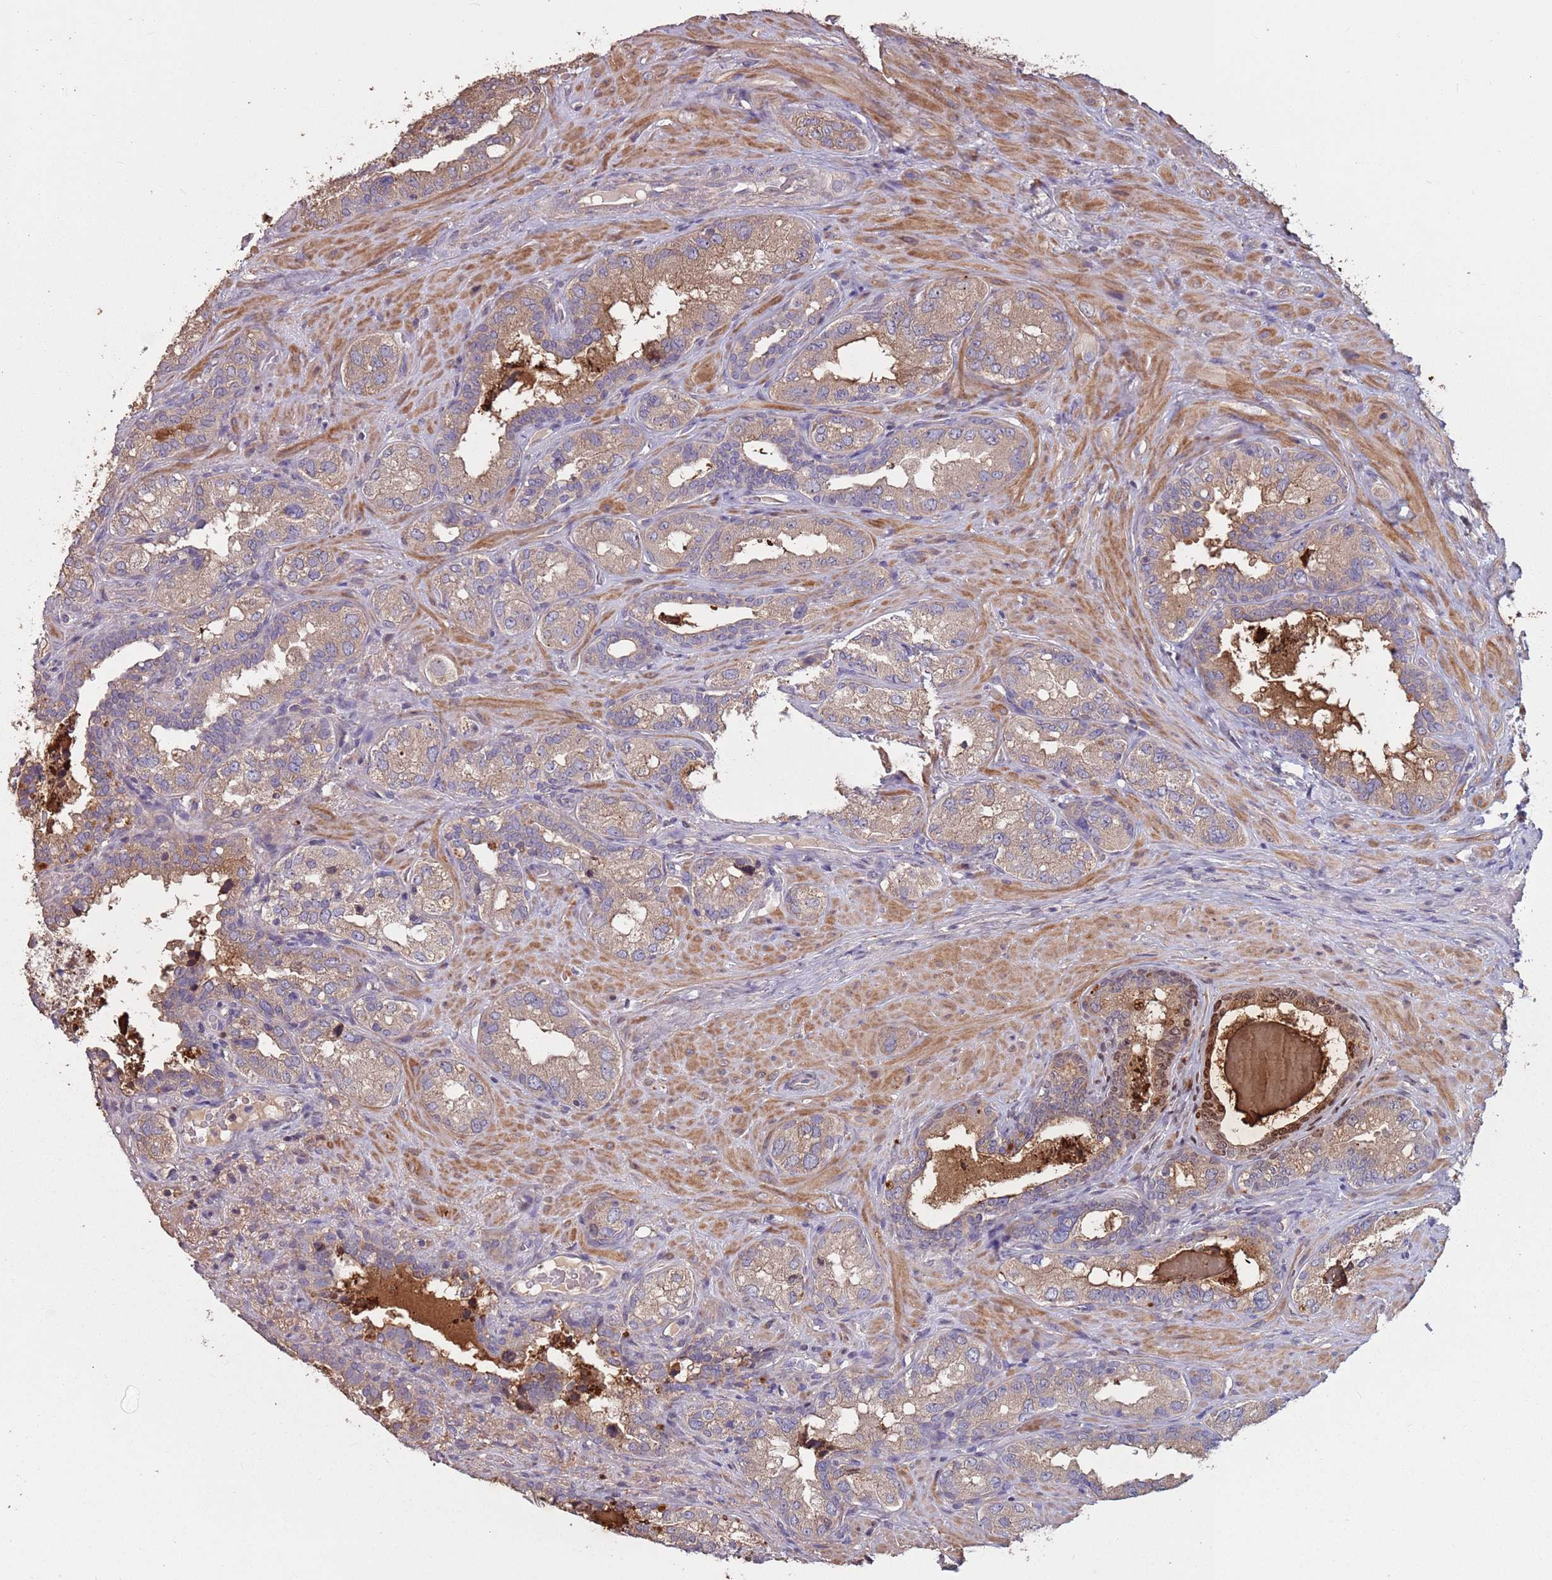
{"staining": {"intensity": "weak", "quantity": "25%-75%", "location": "cytoplasmic/membranous"}, "tissue": "seminal vesicle", "cell_type": "Glandular cells", "image_type": "normal", "snomed": [{"axis": "morphology", "description": "Normal tissue, NOS"}, {"axis": "topography", "description": "Seminal veicle"}, {"axis": "topography", "description": "Peripheral nerve tissue"}], "caption": "Weak cytoplasmic/membranous protein staining is appreciated in approximately 25%-75% of glandular cells in seminal vesicle.", "gene": "MBD3L1", "patient": {"sex": "male", "age": 67}}